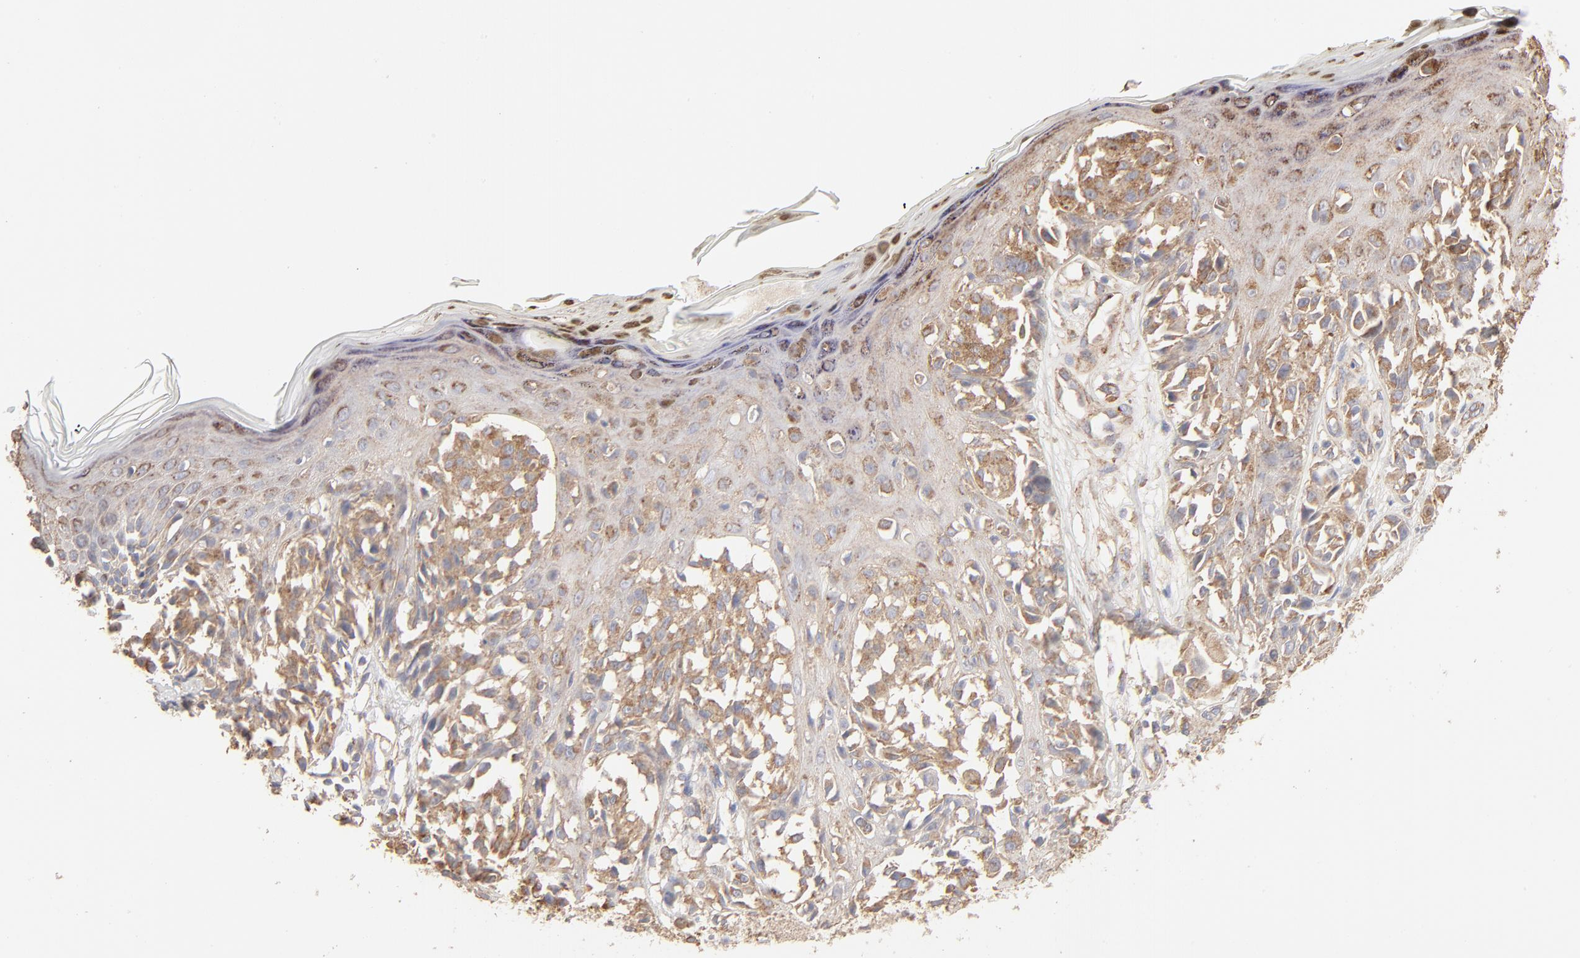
{"staining": {"intensity": "moderate", "quantity": ">75%", "location": "cytoplasmic/membranous"}, "tissue": "melanoma", "cell_type": "Tumor cells", "image_type": "cancer", "snomed": [{"axis": "morphology", "description": "Malignant melanoma, NOS"}, {"axis": "topography", "description": "Skin"}], "caption": "Brown immunohistochemical staining in melanoma exhibits moderate cytoplasmic/membranous positivity in approximately >75% of tumor cells. (DAB (3,3'-diaminobenzidine) IHC, brown staining for protein, blue staining for nuclei).", "gene": "CLTB", "patient": {"sex": "female", "age": 38}}